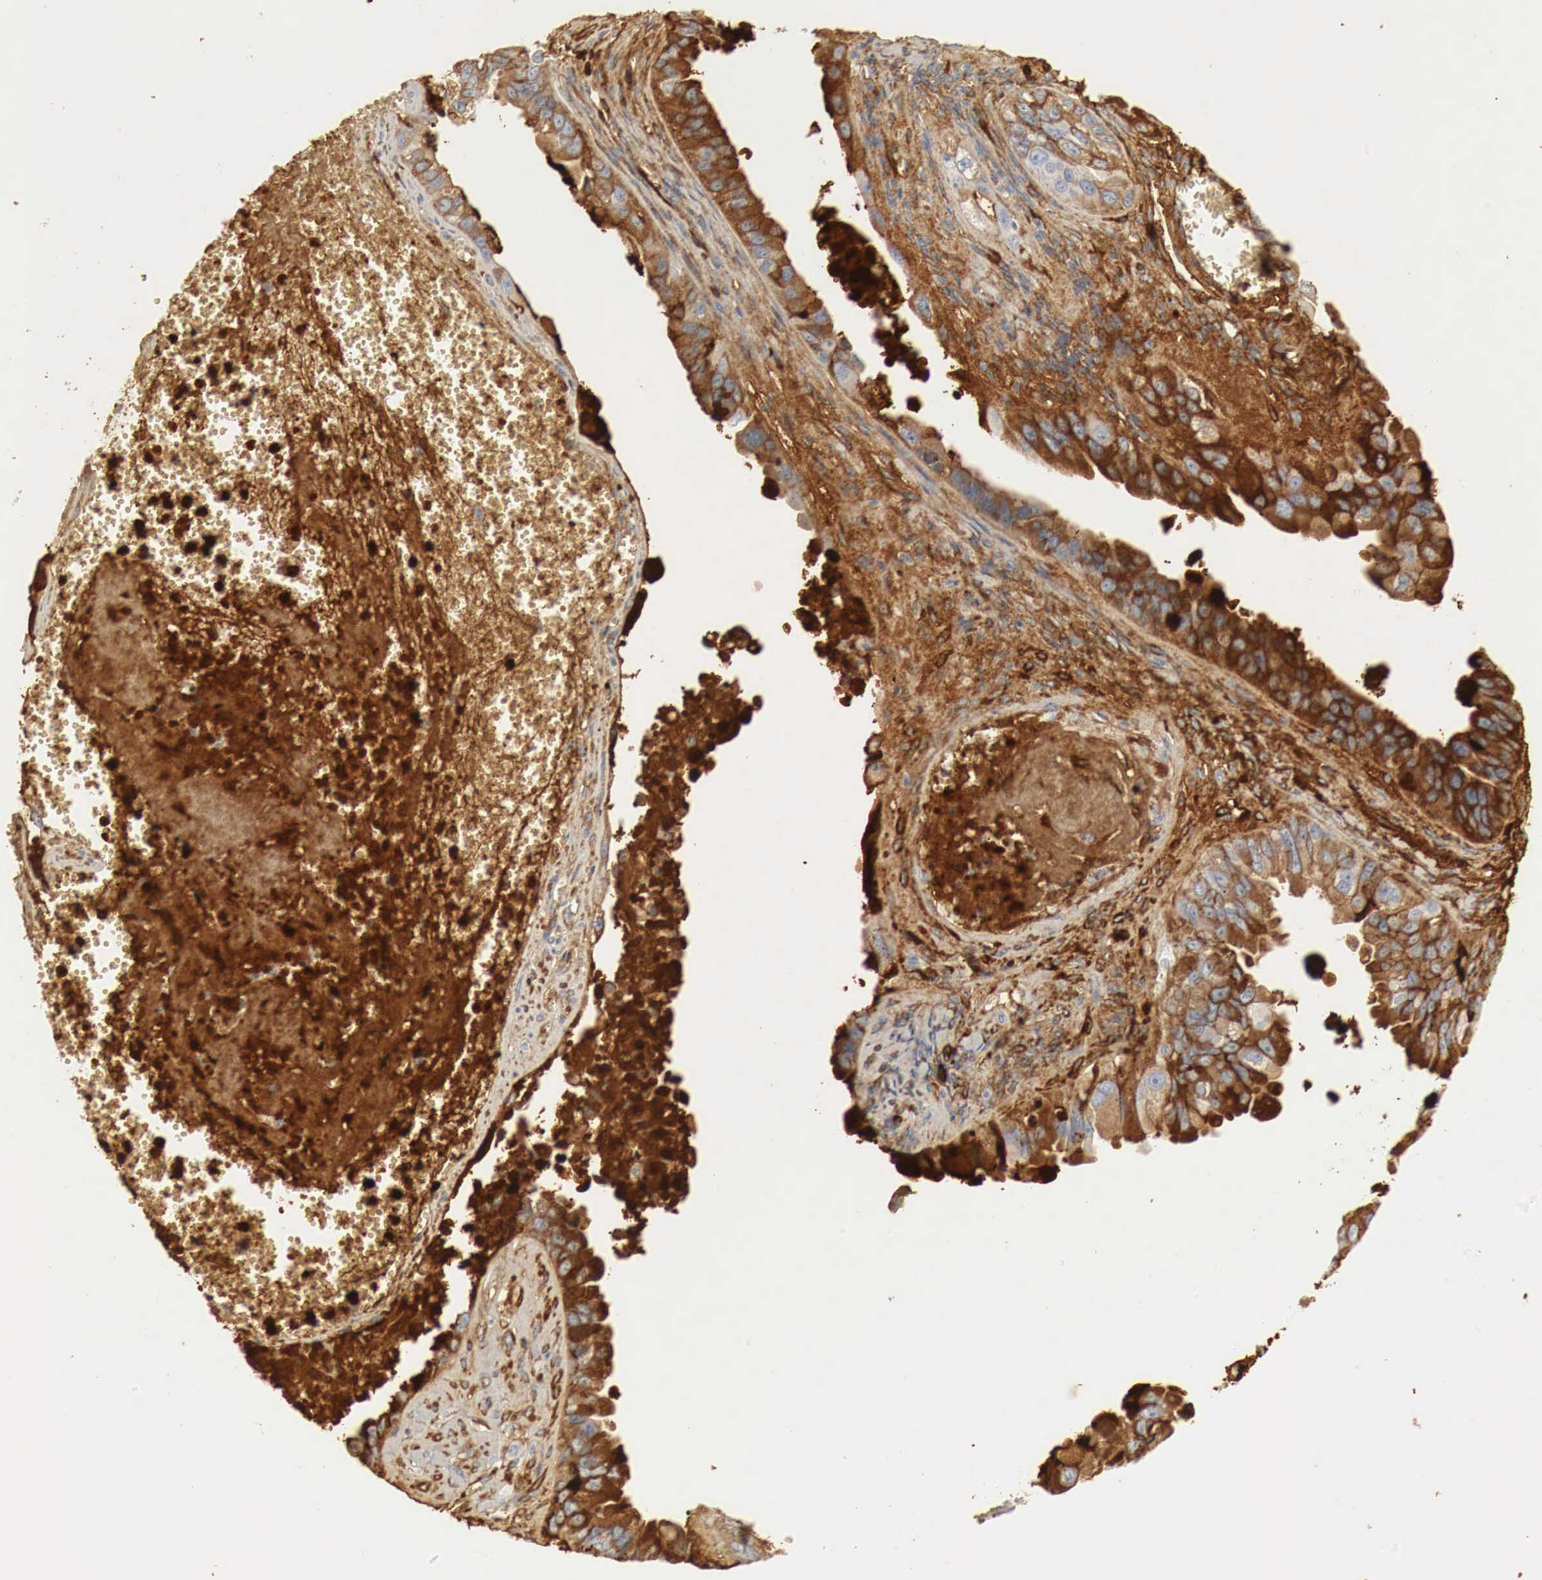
{"staining": {"intensity": "strong", "quantity": "25%-75%", "location": "cytoplasmic/membranous"}, "tissue": "ovarian cancer", "cell_type": "Tumor cells", "image_type": "cancer", "snomed": [{"axis": "morphology", "description": "Carcinoma, endometroid"}, {"axis": "topography", "description": "Ovary"}], "caption": "A high amount of strong cytoplasmic/membranous expression is seen in about 25%-75% of tumor cells in ovarian cancer tissue.", "gene": "IGLC3", "patient": {"sex": "female", "age": 85}}